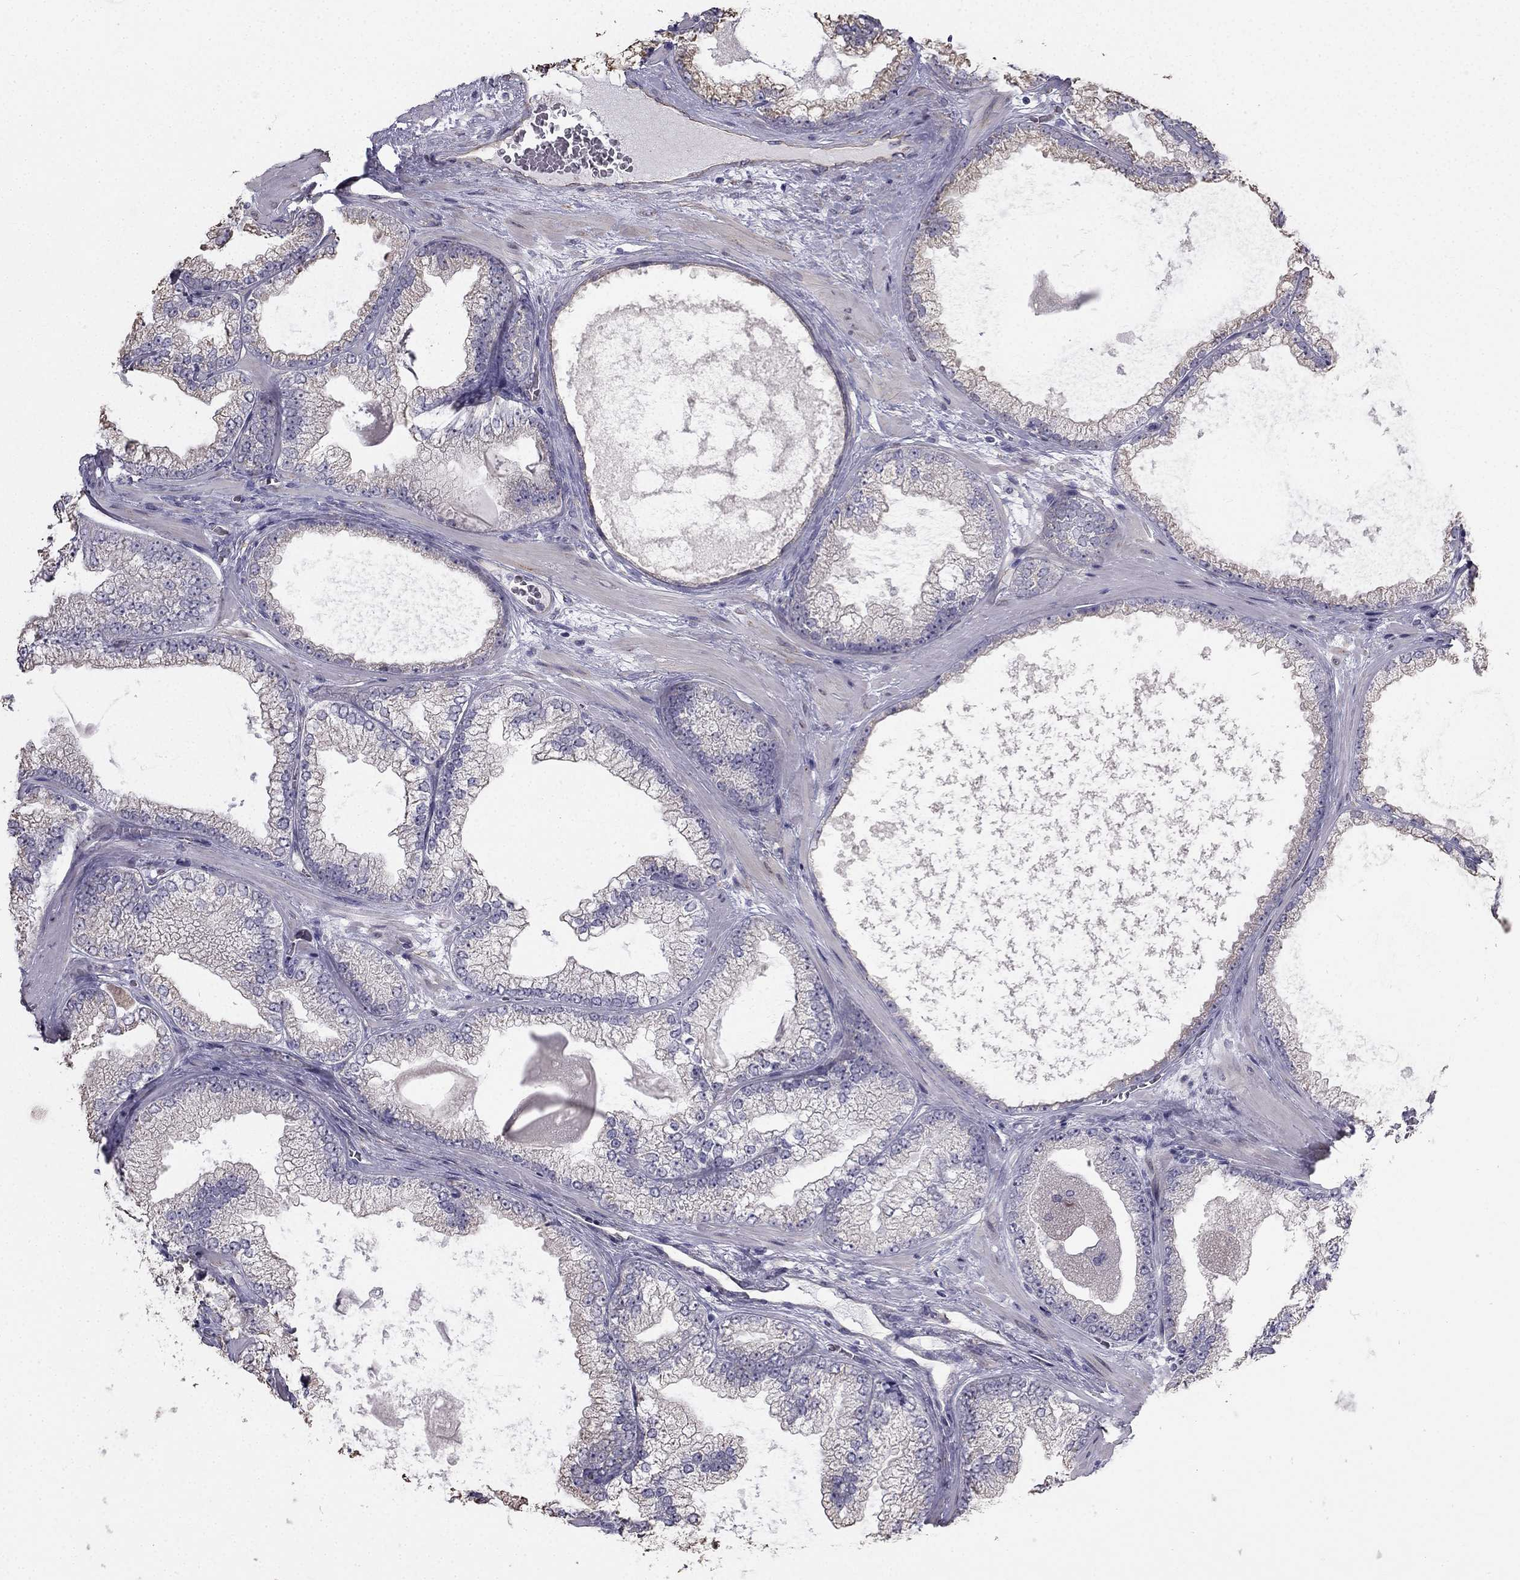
{"staining": {"intensity": "weak", "quantity": "25%-75%", "location": "cytoplasmic/membranous"}, "tissue": "prostate cancer", "cell_type": "Tumor cells", "image_type": "cancer", "snomed": [{"axis": "morphology", "description": "Adenocarcinoma, Low grade"}, {"axis": "topography", "description": "Prostate"}], "caption": "Immunohistochemical staining of human adenocarcinoma (low-grade) (prostate) displays low levels of weak cytoplasmic/membranous expression in about 25%-75% of tumor cells. Ihc stains the protein of interest in brown and the nuclei are stained blue.", "gene": "CCDC40", "patient": {"sex": "male", "age": 57}}